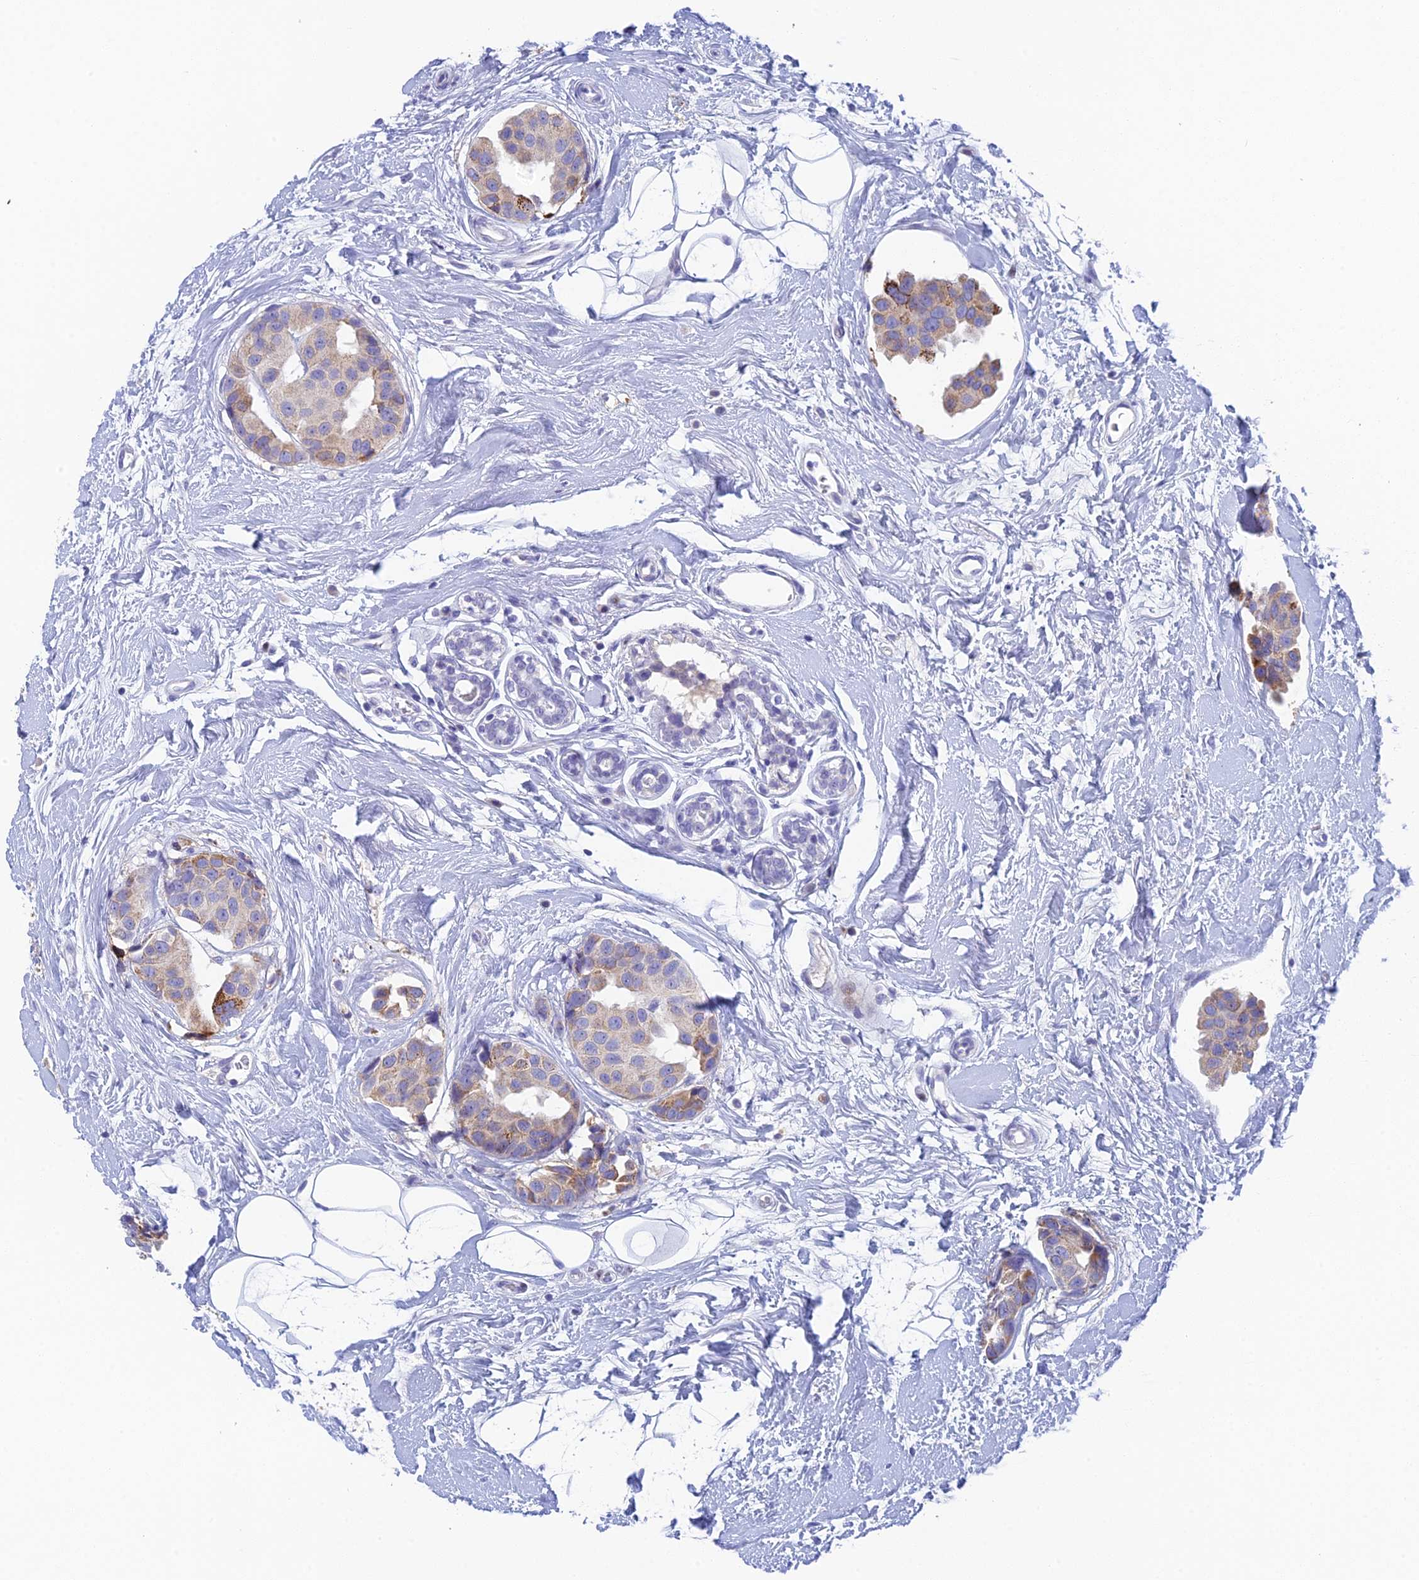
{"staining": {"intensity": "moderate", "quantity": "<25%", "location": "cytoplasmic/membranous"}, "tissue": "breast cancer", "cell_type": "Tumor cells", "image_type": "cancer", "snomed": [{"axis": "morphology", "description": "Normal tissue, NOS"}, {"axis": "morphology", "description": "Duct carcinoma"}, {"axis": "topography", "description": "Breast"}], "caption": "This is an image of IHC staining of invasive ductal carcinoma (breast), which shows moderate staining in the cytoplasmic/membranous of tumor cells.", "gene": "REXO5", "patient": {"sex": "female", "age": 39}}